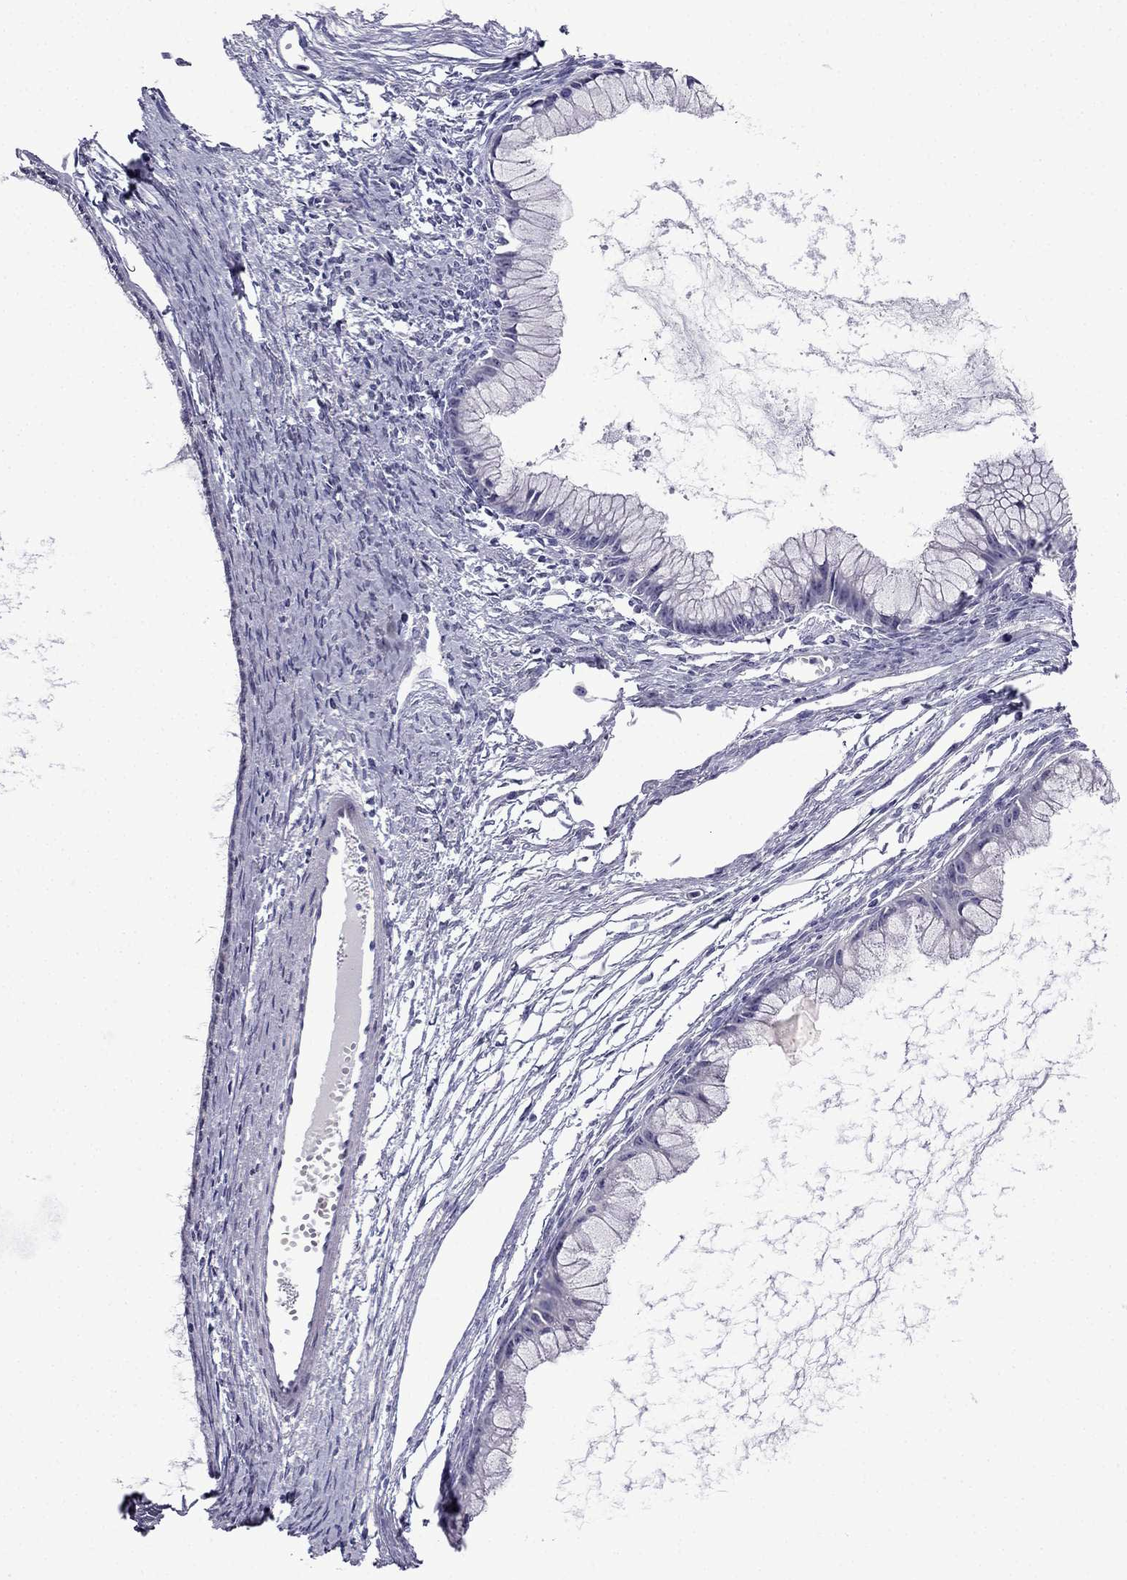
{"staining": {"intensity": "negative", "quantity": "none", "location": "none"}, "tissue": "ovarian cancer", "cell_type": "Tumor cells", "image_type": "cancer", "snomed": [{"axis": "morphology", "description": "Cystadenocarcinoma, mucinous, NOS"}, {"axis": "topography", "description": "Ovary"}], "caption": "The histopathology image shows no significant positivity in tumor cells of ovarian mucinous cystadenocarcinoma.", "gene": "POM121L12", "patient": {"sex": "female", "age": 41}}